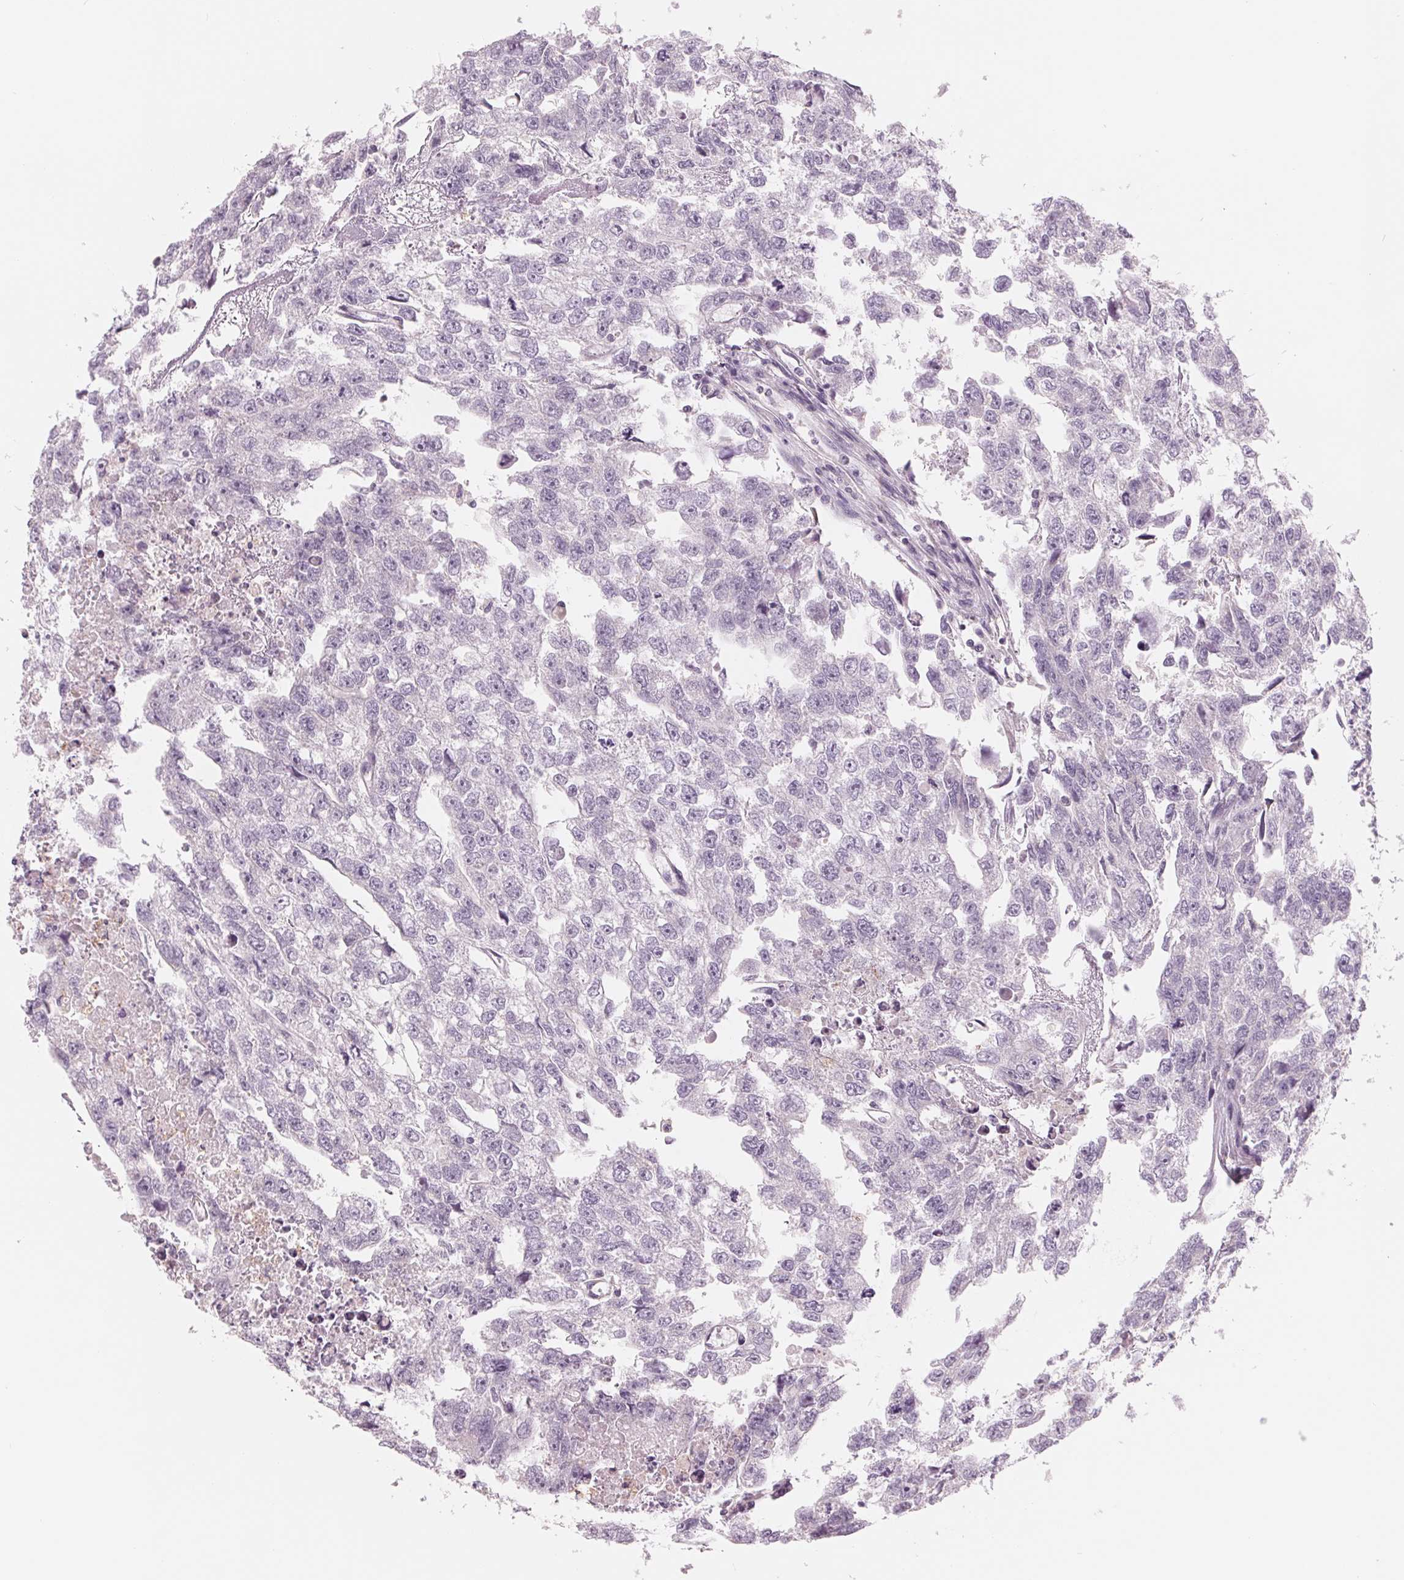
{"staining": {"intensity": "negative", "quantity": "none", "location": "none"}, "tissue": "testis cancer", "cell_type": "Tumor cells", "image_type": "cancer", "snomed": [{"axis": "morphology", "description": "Carcinoma, Embryonal, NOS"}, {"axis": "morphology", "description": "Teratoma, malignant, NOS"}, {"axis": "topography", "description": "Testis"}], "caption": "Immunohistochemical staining of human testis cancer exhibits no significant staining in tumor cells.", "gene": "IL9R", "patient": {"sex": "male", "age": 44}}